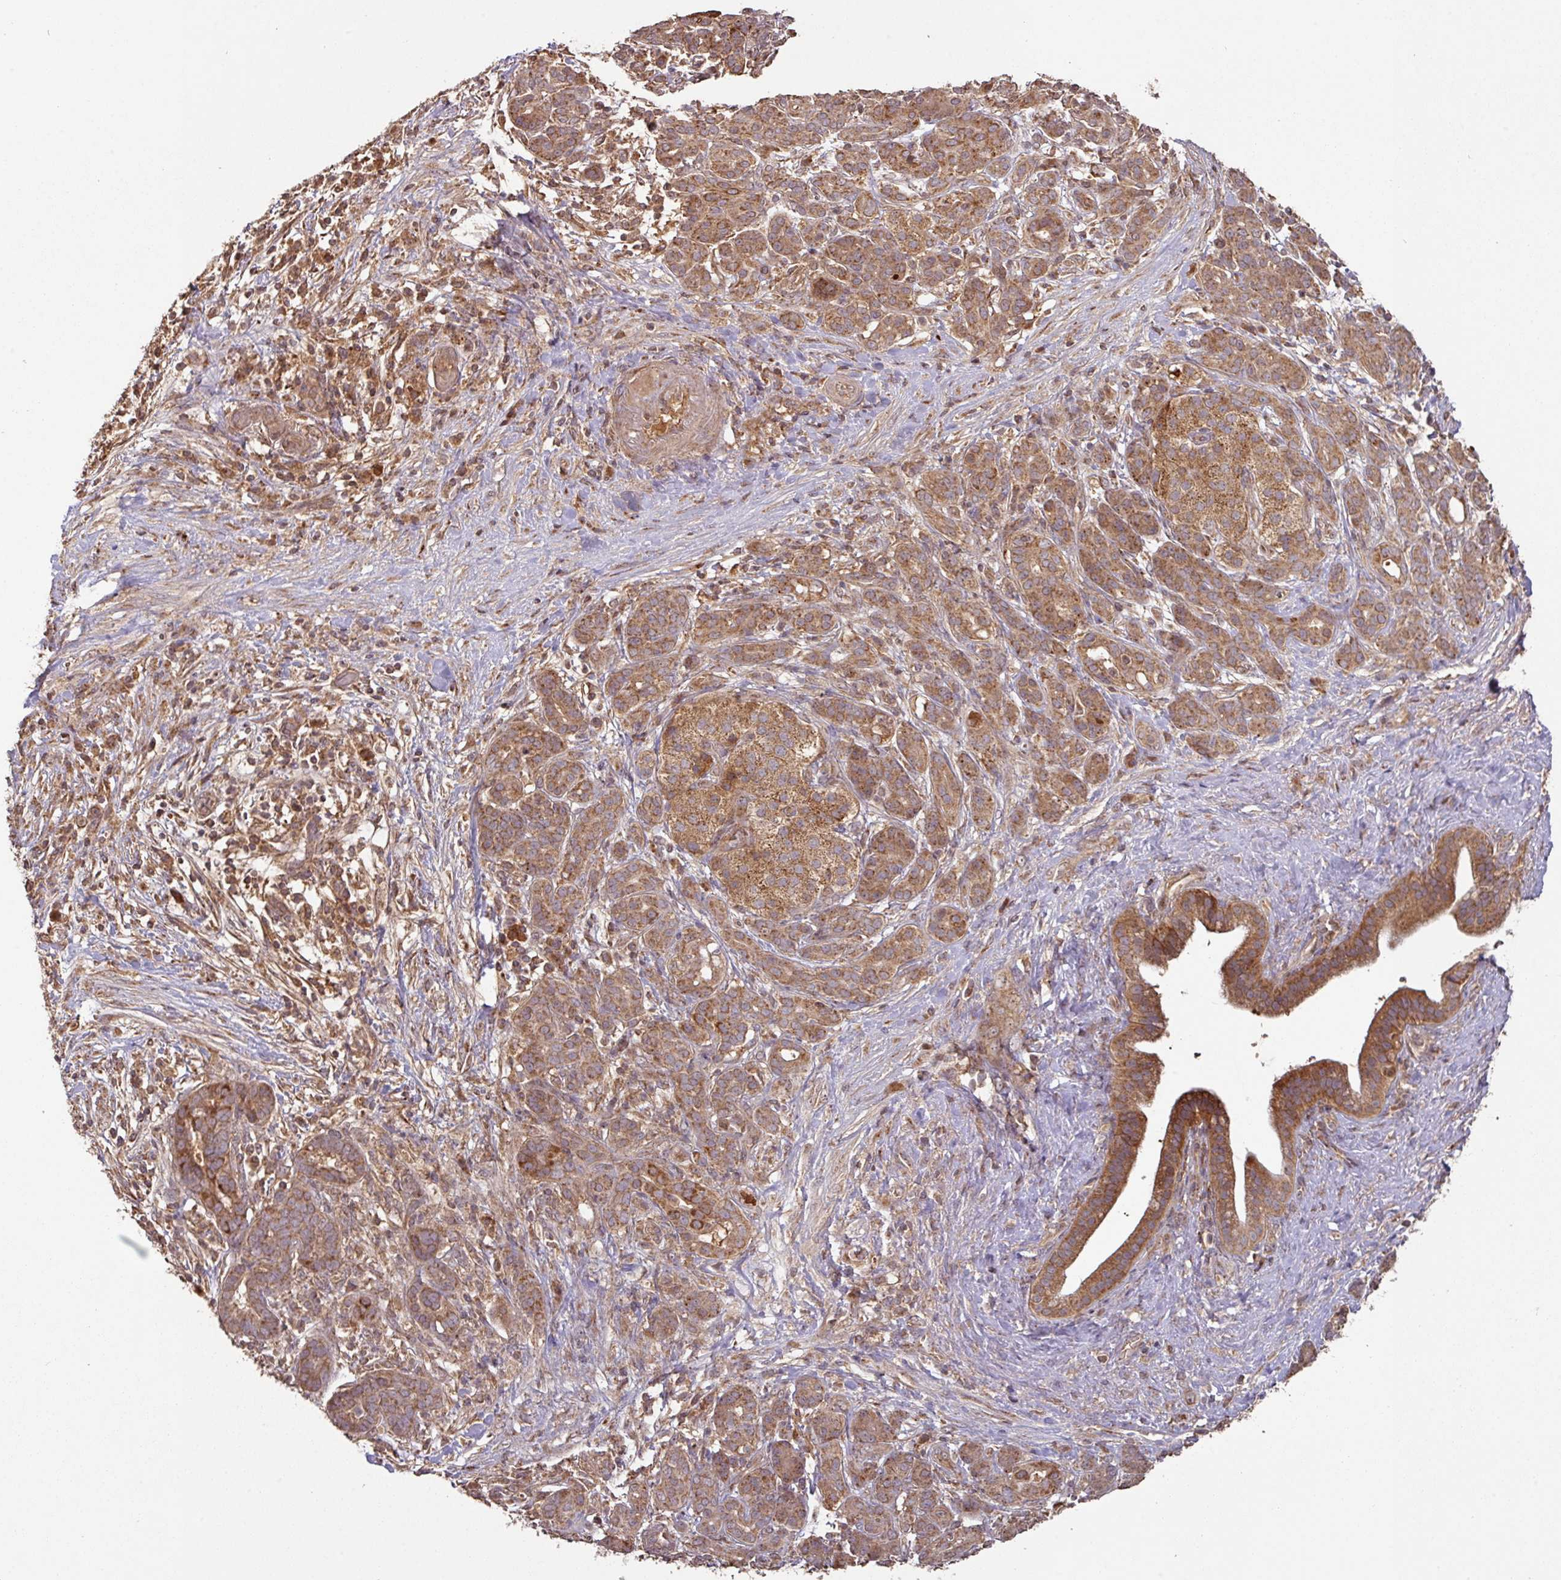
{"staining": {"intensity": "moderate", "quantity": ">75%", "location": "cytoplasmic/membranous"}, "tissue": "pancreatic cancer", "cell_type": "Tumor cells", "image_type": "cancer", "snomed": [{"axis": "morphology", "description": "Adenocarcinoma, NOS"}, {"axis": "topography", "description": "Pancreas"}], "caption": "Tumor cells reveal medium levels of moderate cytoplasmic/membranous positivity in about >75% of cells in adenocarcinoma (pancreatic). Immunohistochemistry stains the protein in brown and the nuclei are stained blue.", "gene": "MRRF", "patient": {"sex": "male", "age": 44}}